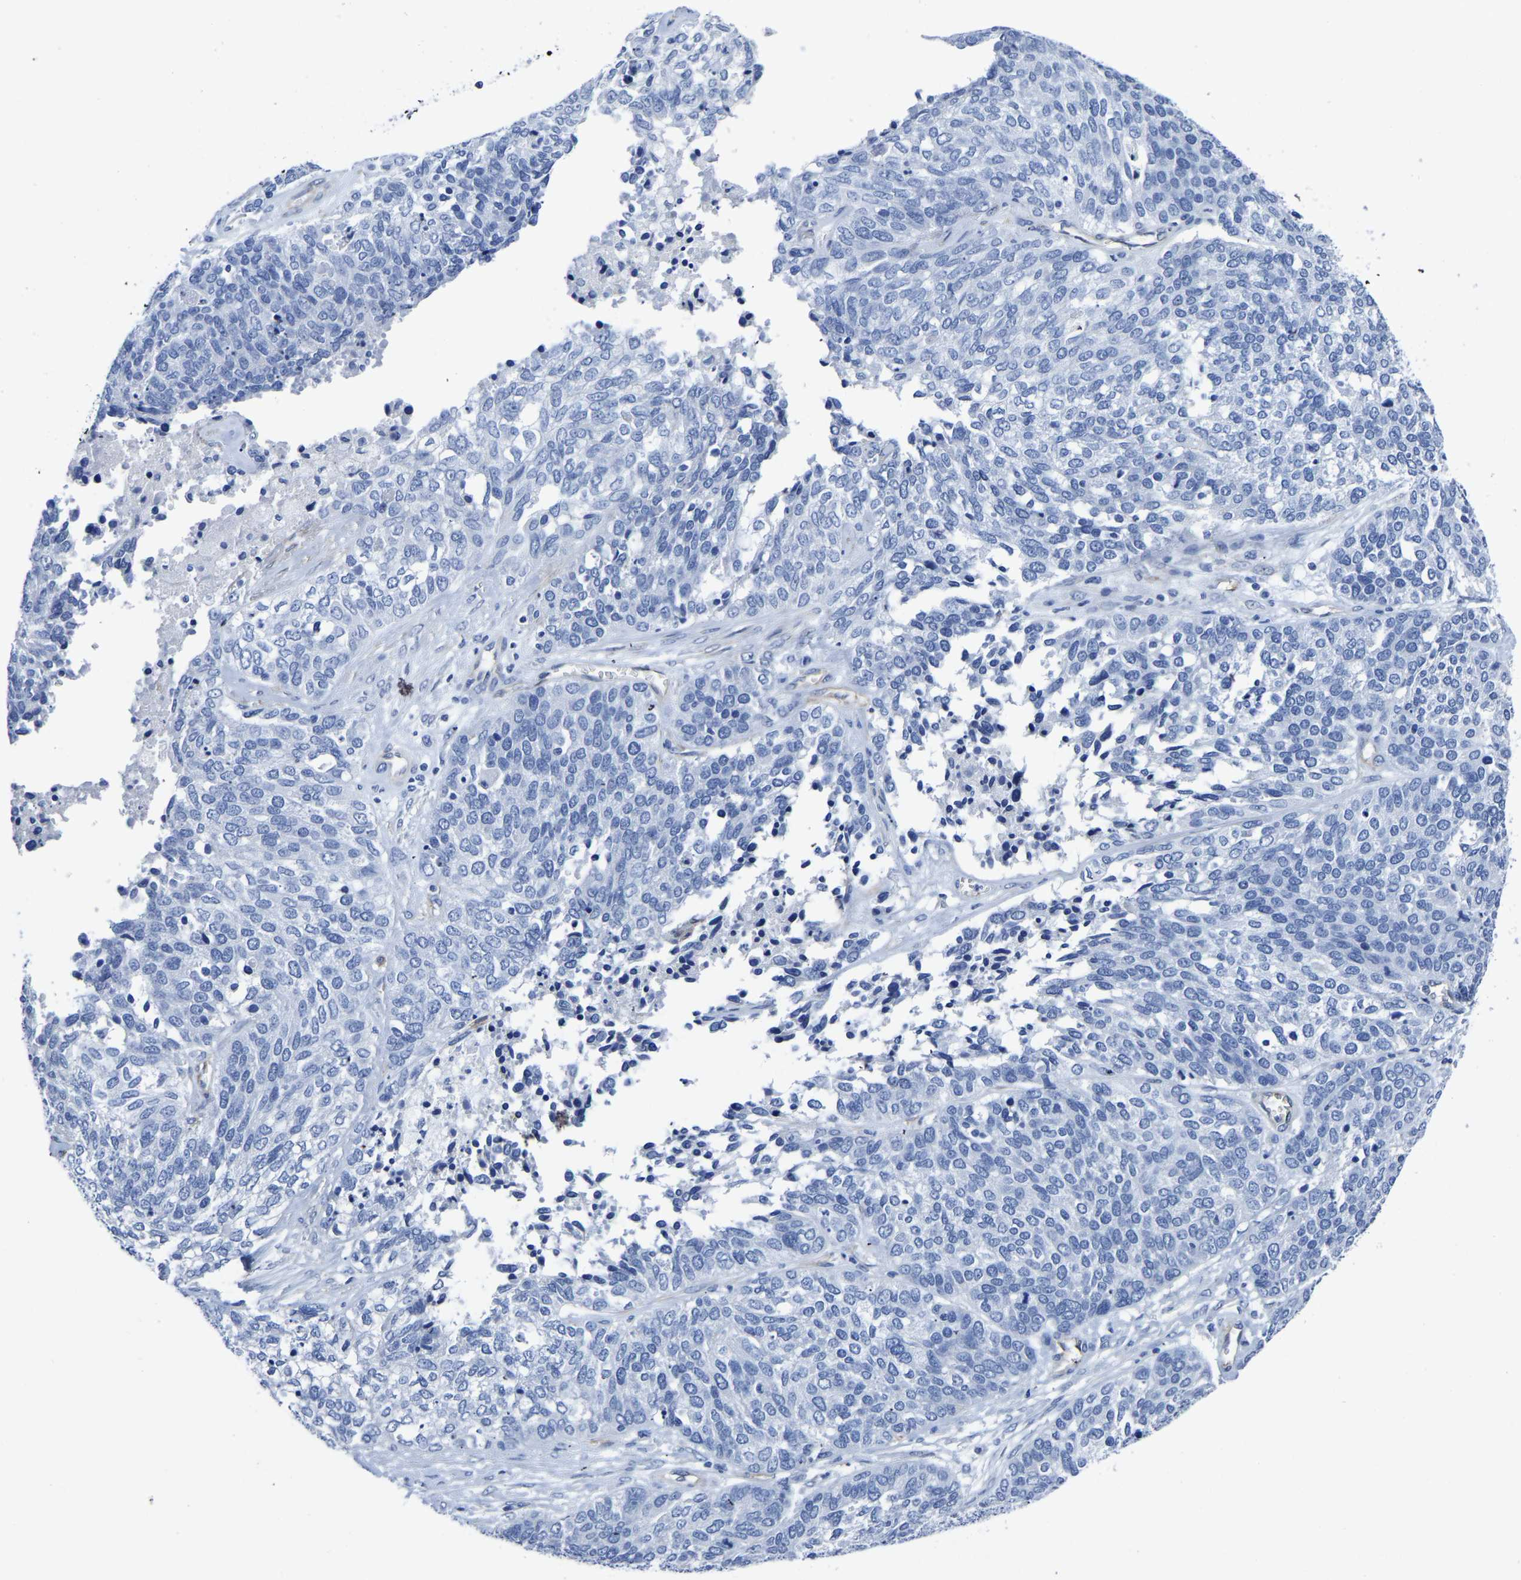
{"staining": {"intensity": "negative", "quantity": "none", "location": "none"}, "tissue": "ovarian cancer", "cell_type": "Tumor cells", "image_type": "cancer", "snomed": [{"axis": "morphology", "description": "Cystadenocarcinoma, serous, NOS"}, {"axis": "topography", "description": "Ovary"}], "caption": "This histopathology image is of ovarian serous cystadenocarcinoma stained with IHC to label a protein in brown with the nuclei are counter-stained blue. There is no expression in tumor cells. Nuclei are stained in blue.", "gene": "SLC45A3", "patient": {"sex": "female", "age": 44}}